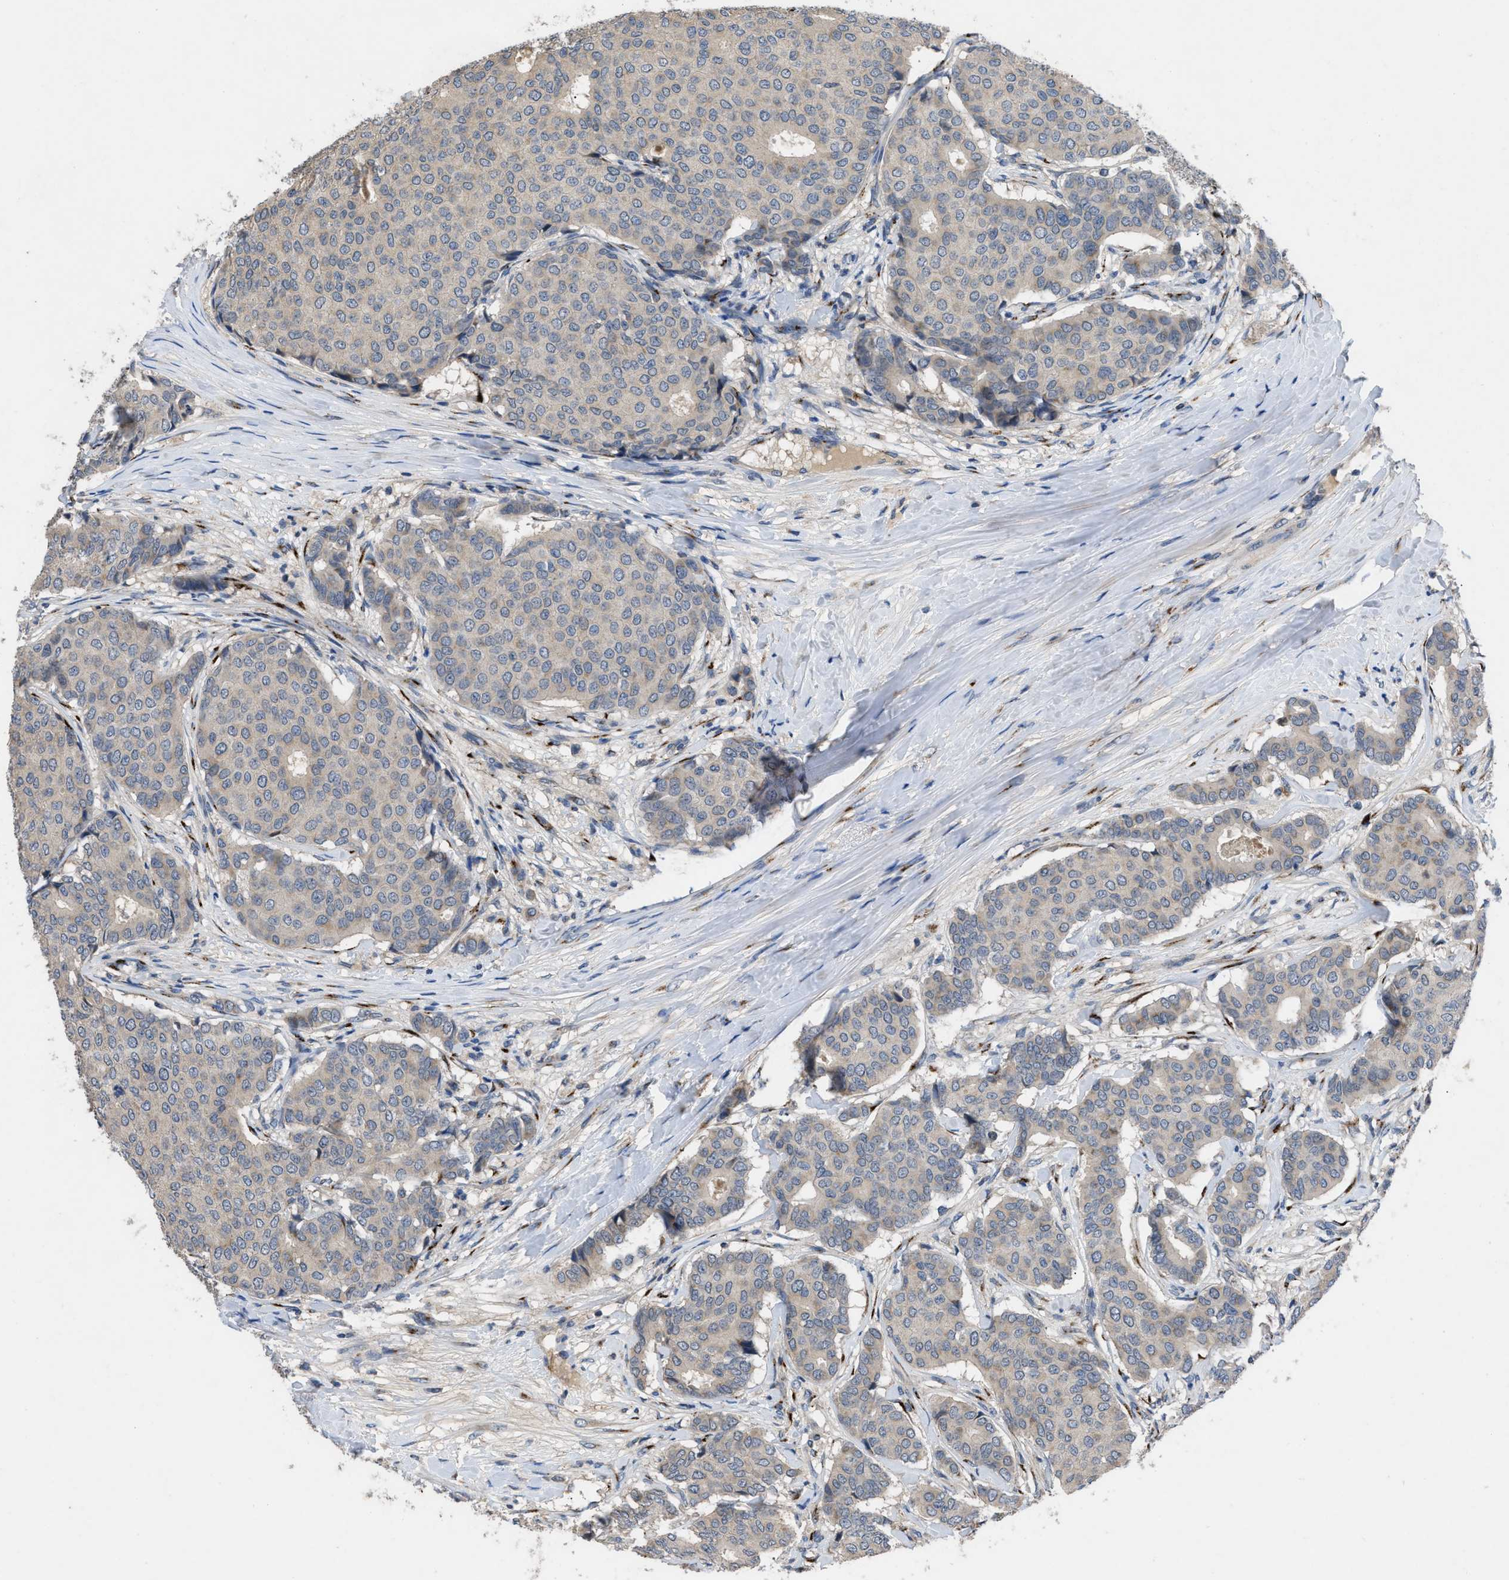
{"staining": {"intensity": "negative", "quantity": "none", "location": "none"}, "tissue": "breast cancer", "cell_type": "Tumor cells", "image_type": "cancer", "snomed": [{"axis": "morphology", "description": "Duct carcinoma"}, {"axis": "topography", "description": "Breast"}], "caption": "Tumor cells are negative for brown protein staining in breast intraductal carcinoma. (Brightfield microscopy of DAB (3,3'-diaminobenzidine) IHC at high magnification).", "gene": "SIK2", "patient": {"sex": "female", "age": 75}}